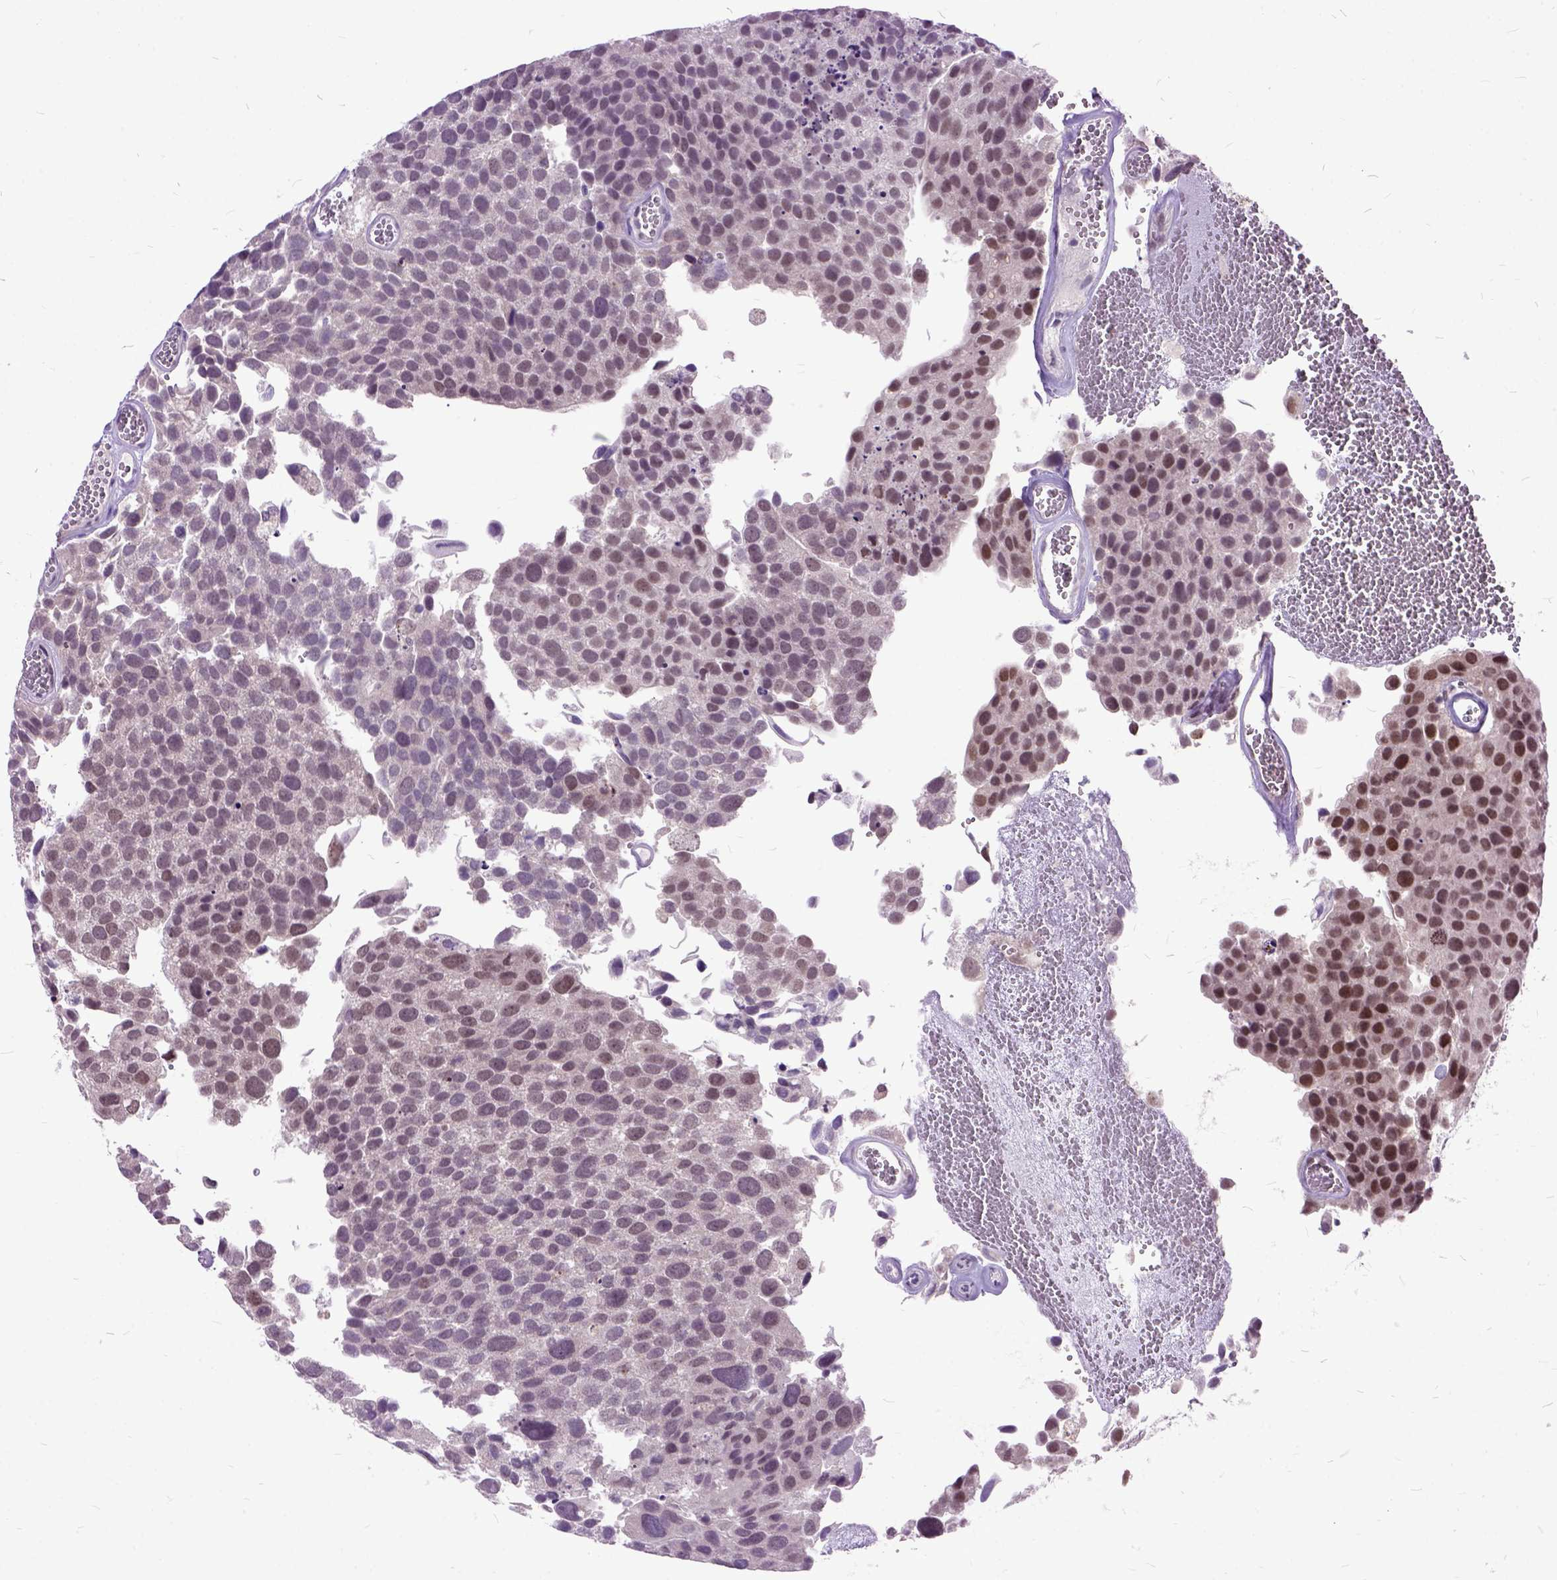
{"staining": {"intensity": "moderate", "quantity": "25%-75%", "location": "nuclear"}, "tissue": "urothelial cancer", "cell_type": "Tumor cells", "image_type": "cancer", "snomed": [{"axis": "morphology", "description": "Urothelial carcinoma, Low grade"}, {"axis": "topography", "description": "Urinary bladder"}], "caption": "Urothelial carcinoma (low-grade) stained for a protein (brown) displays moderate nuclear positive expression in approximately 25%-75% of tumor cells.", "gene": "ORC5", "patient": {"sex": "female", "age": 69}}